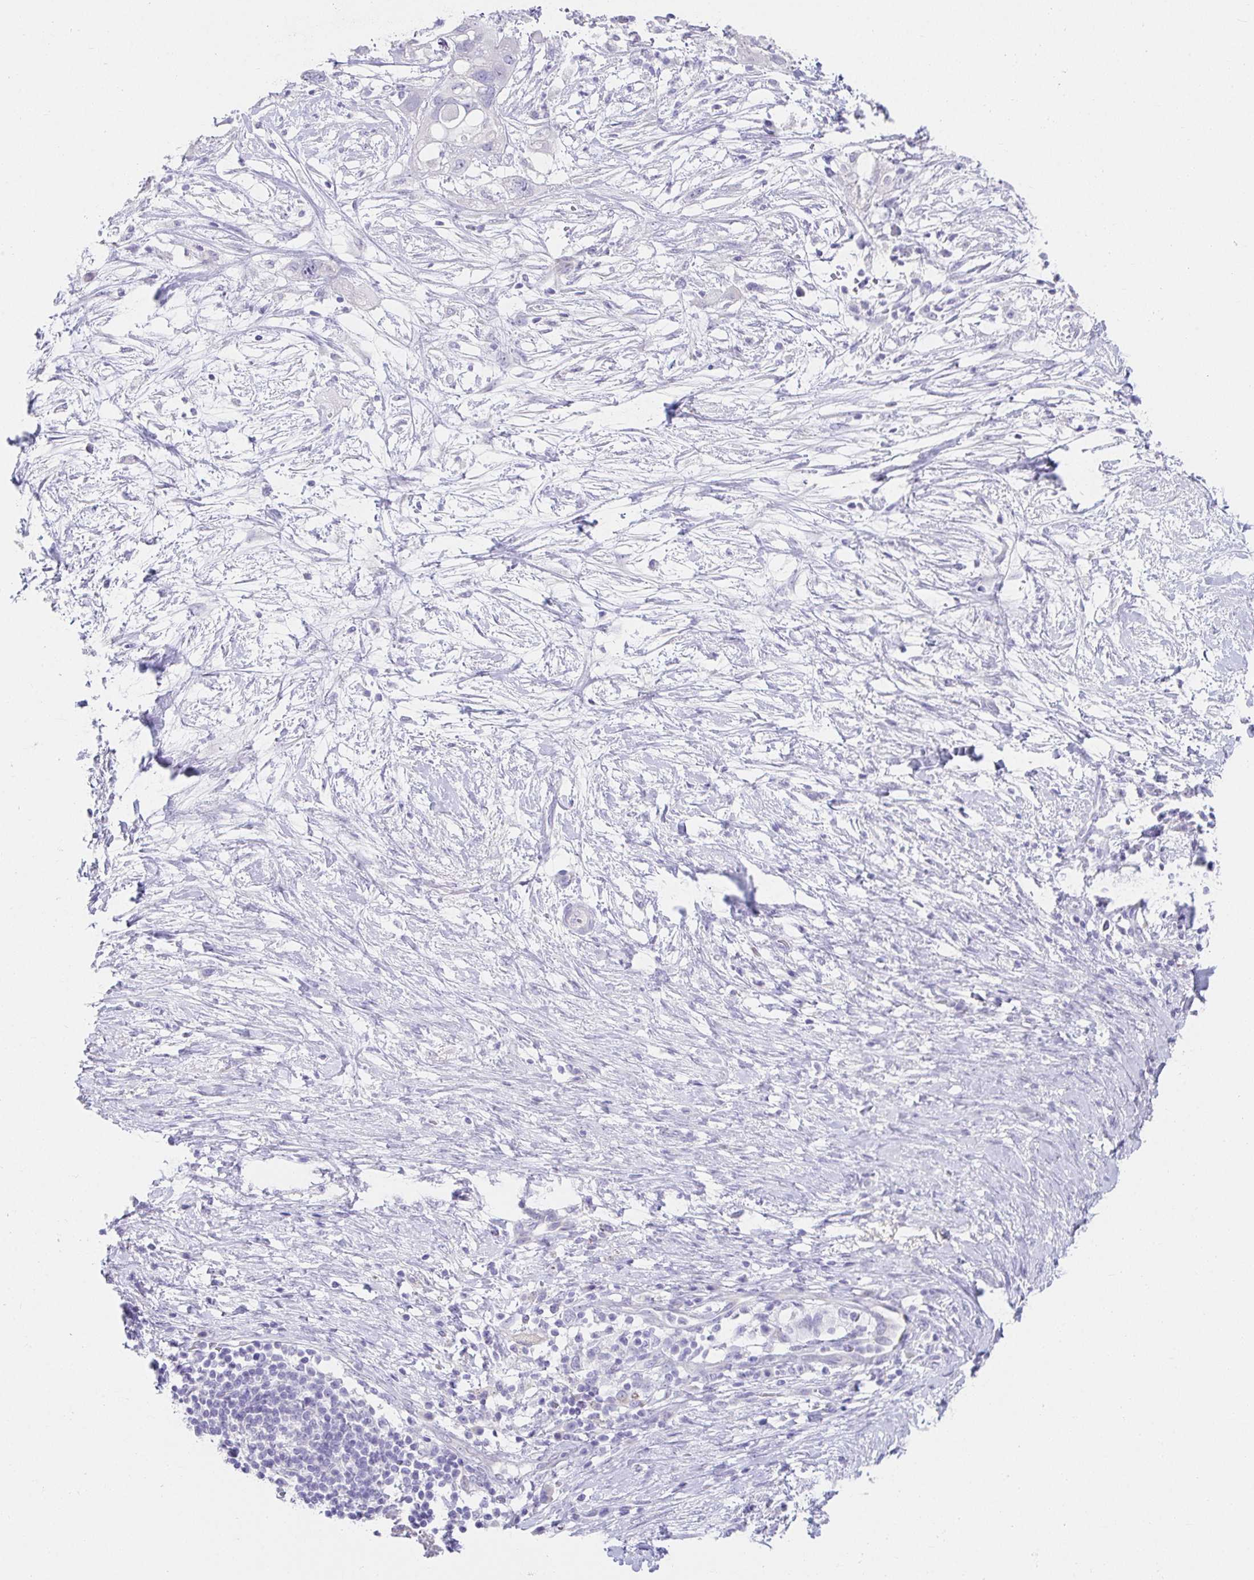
{"staining": {"intensity": "negative", "quantity": "none", "location": "none"}, "tissue": "pancreatic cancer", "cell_type": "Tumor cells", "image_type": "cancer", "snomed": [{"axis": "morphology", "description": "Adenocarcinoma, NOS"}, {"axis": "topography", "description": "Pancreas"}], "caption": "DAB (3,3'-diaminobenzidine) immunohistochemical staining of adenocarcinoma (pancreatic) exhibits no significant expression in tumor cells.", "gene": "VGLL1", "patient": {"sex": "female", "age": 72}}